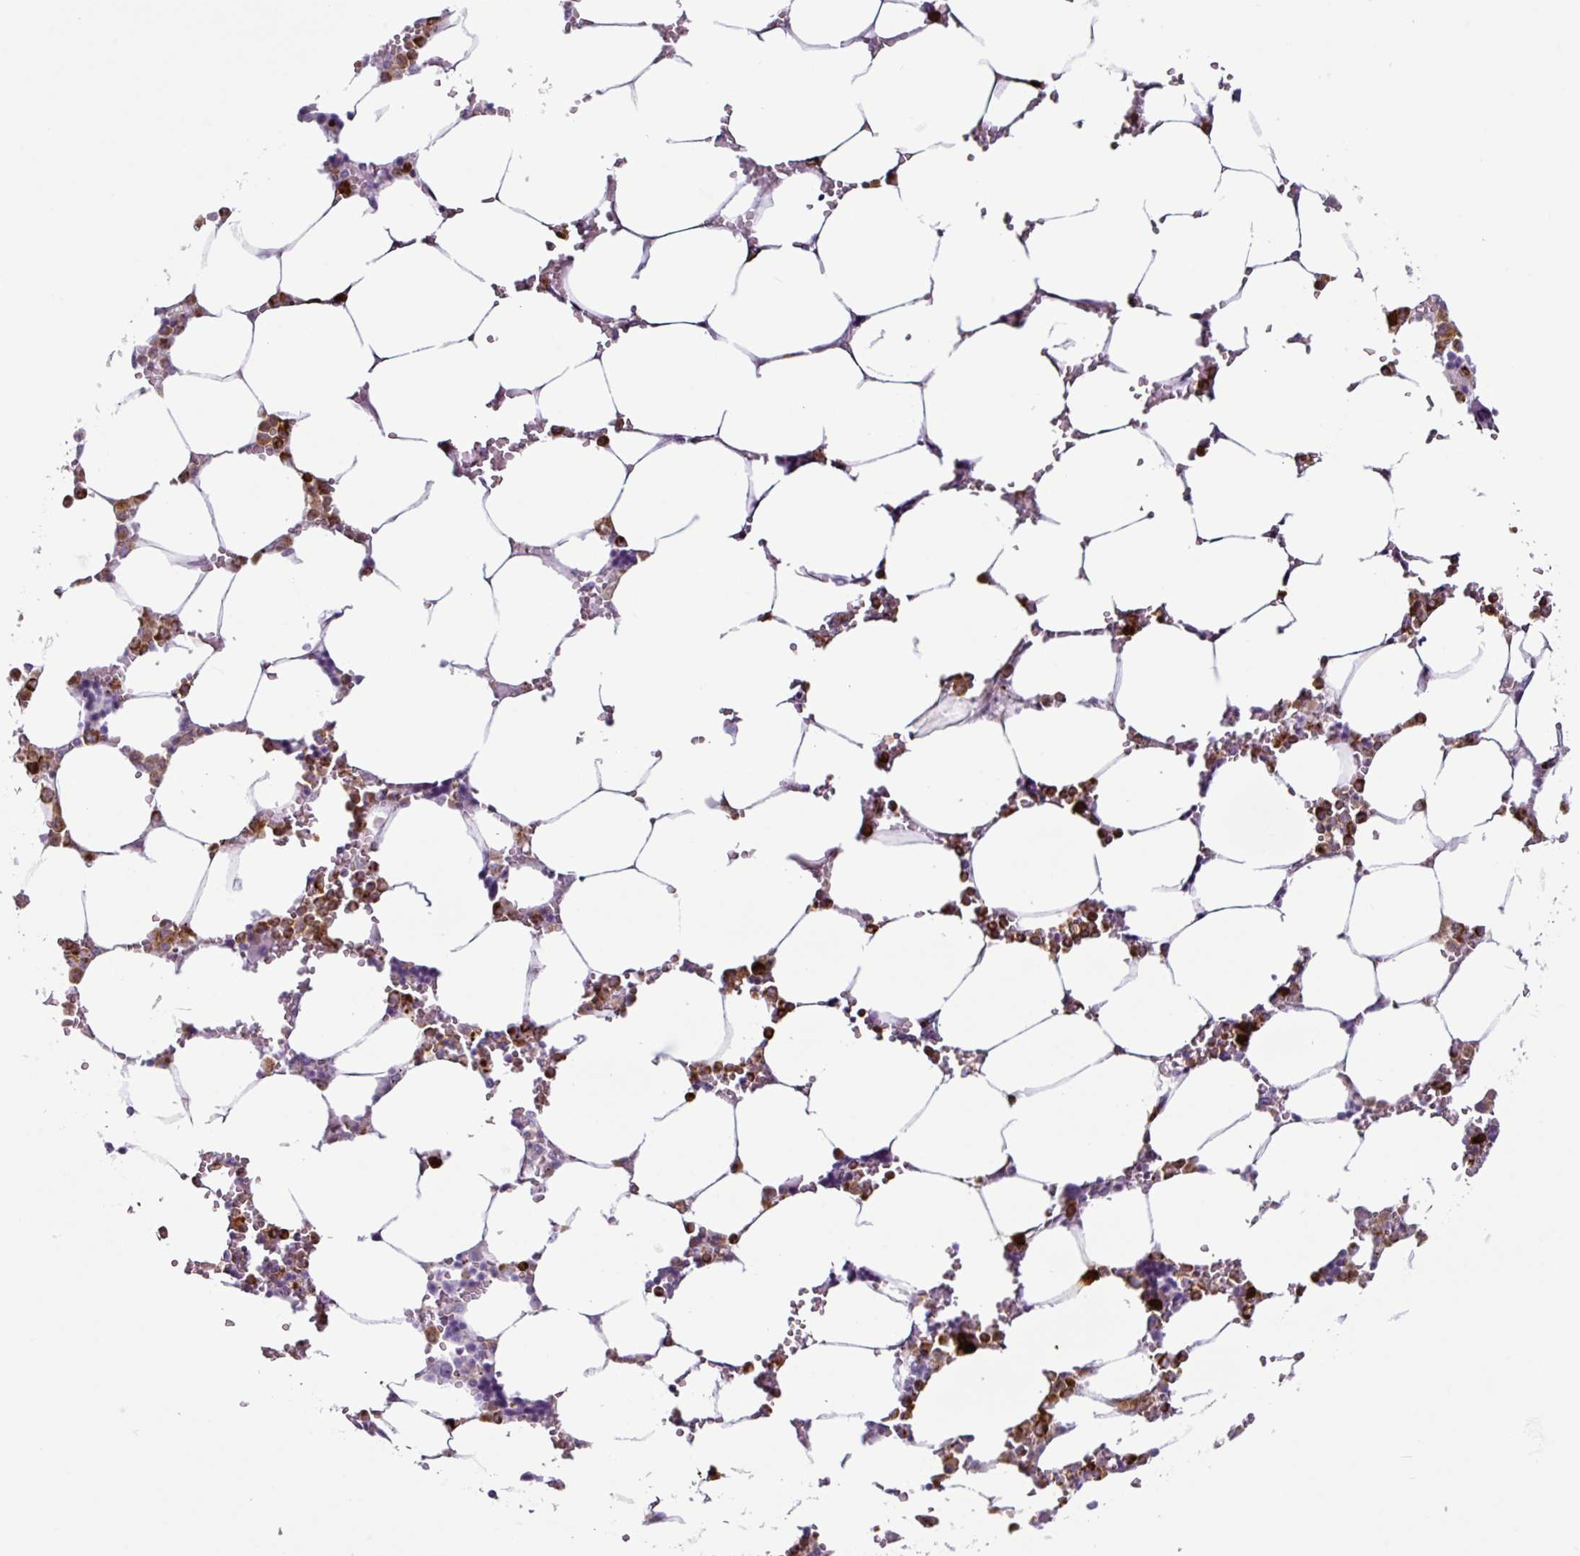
{"staining": {"intensity": "strong", "quantity": "25%-75%", "location": "cytoplasmic/membranous"}, "tissue": "bone marrow", "cell_type": "Hematopoietic cells", "image_type": "normal", "snomed": [{"axis": "morphology", "description": "Normal tissue, NOS"}, {"axis": "topography", "description": "Bone marrow"}], "caption": "Protein expression by immunohistochemistry reveals strong cytoplasmic/membranous staining in about 25%-75% of hematopoietic cells in benign bone marrow.", "gene": "TMEM178A", "patient": {"sex": "male", "age": 64}}